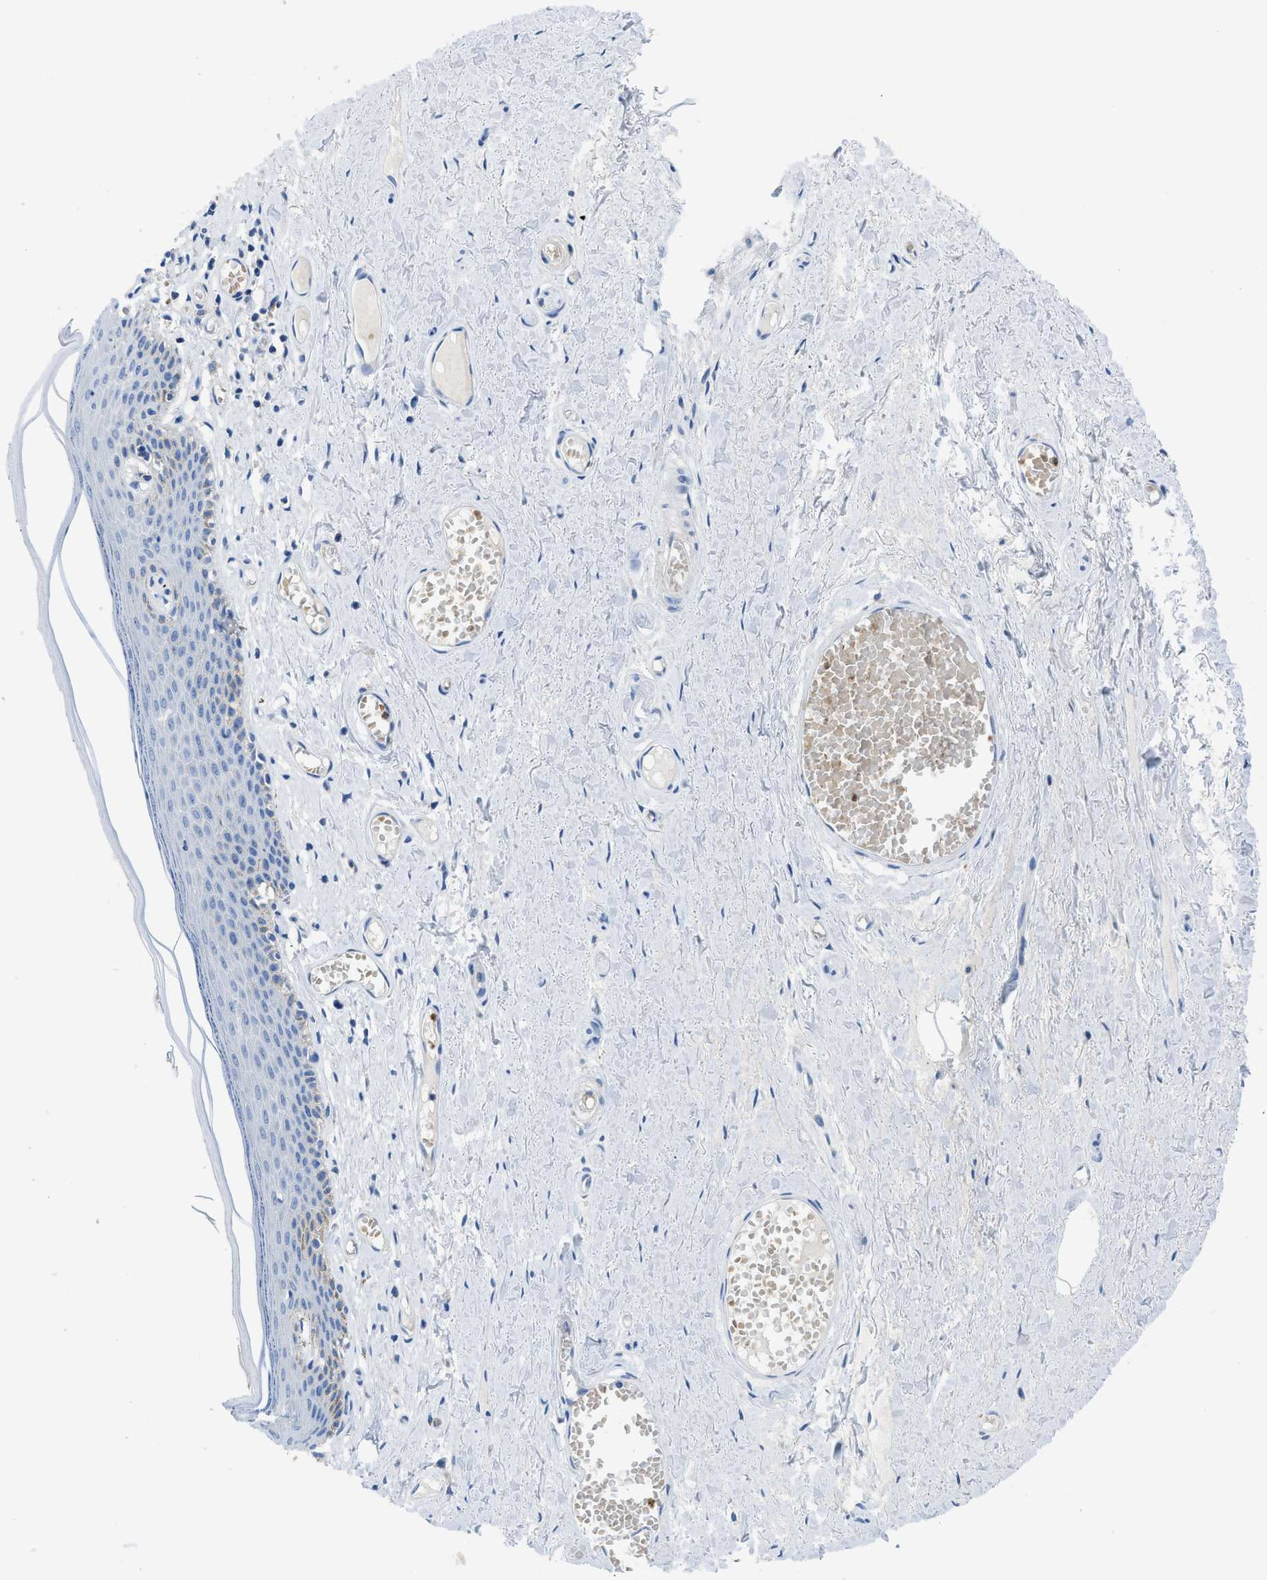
{"staining": {"intensity": "negative", "quantity": "none", "location": "none"}, "tissue": "skin", "cell_type": "Epidermal cells", "image_type": "normal", "snomed": [{"axis": "morphology", "description": "Normal tissue, NOS"}, {"axis": "topography", "description": "Adipose tissue"}, {"axis": "topography", "description": "Vascular tissue"}, {"axis": "topography", "description": "Anal"}, {"axis": "topography", "description": "Peripheral nerve tissue"}], "caption": "The histopathology image reveals no significant expression in epidermal cells of skin.", "gene": "NEB", "patient": {"sex": "female", "age": 54}}